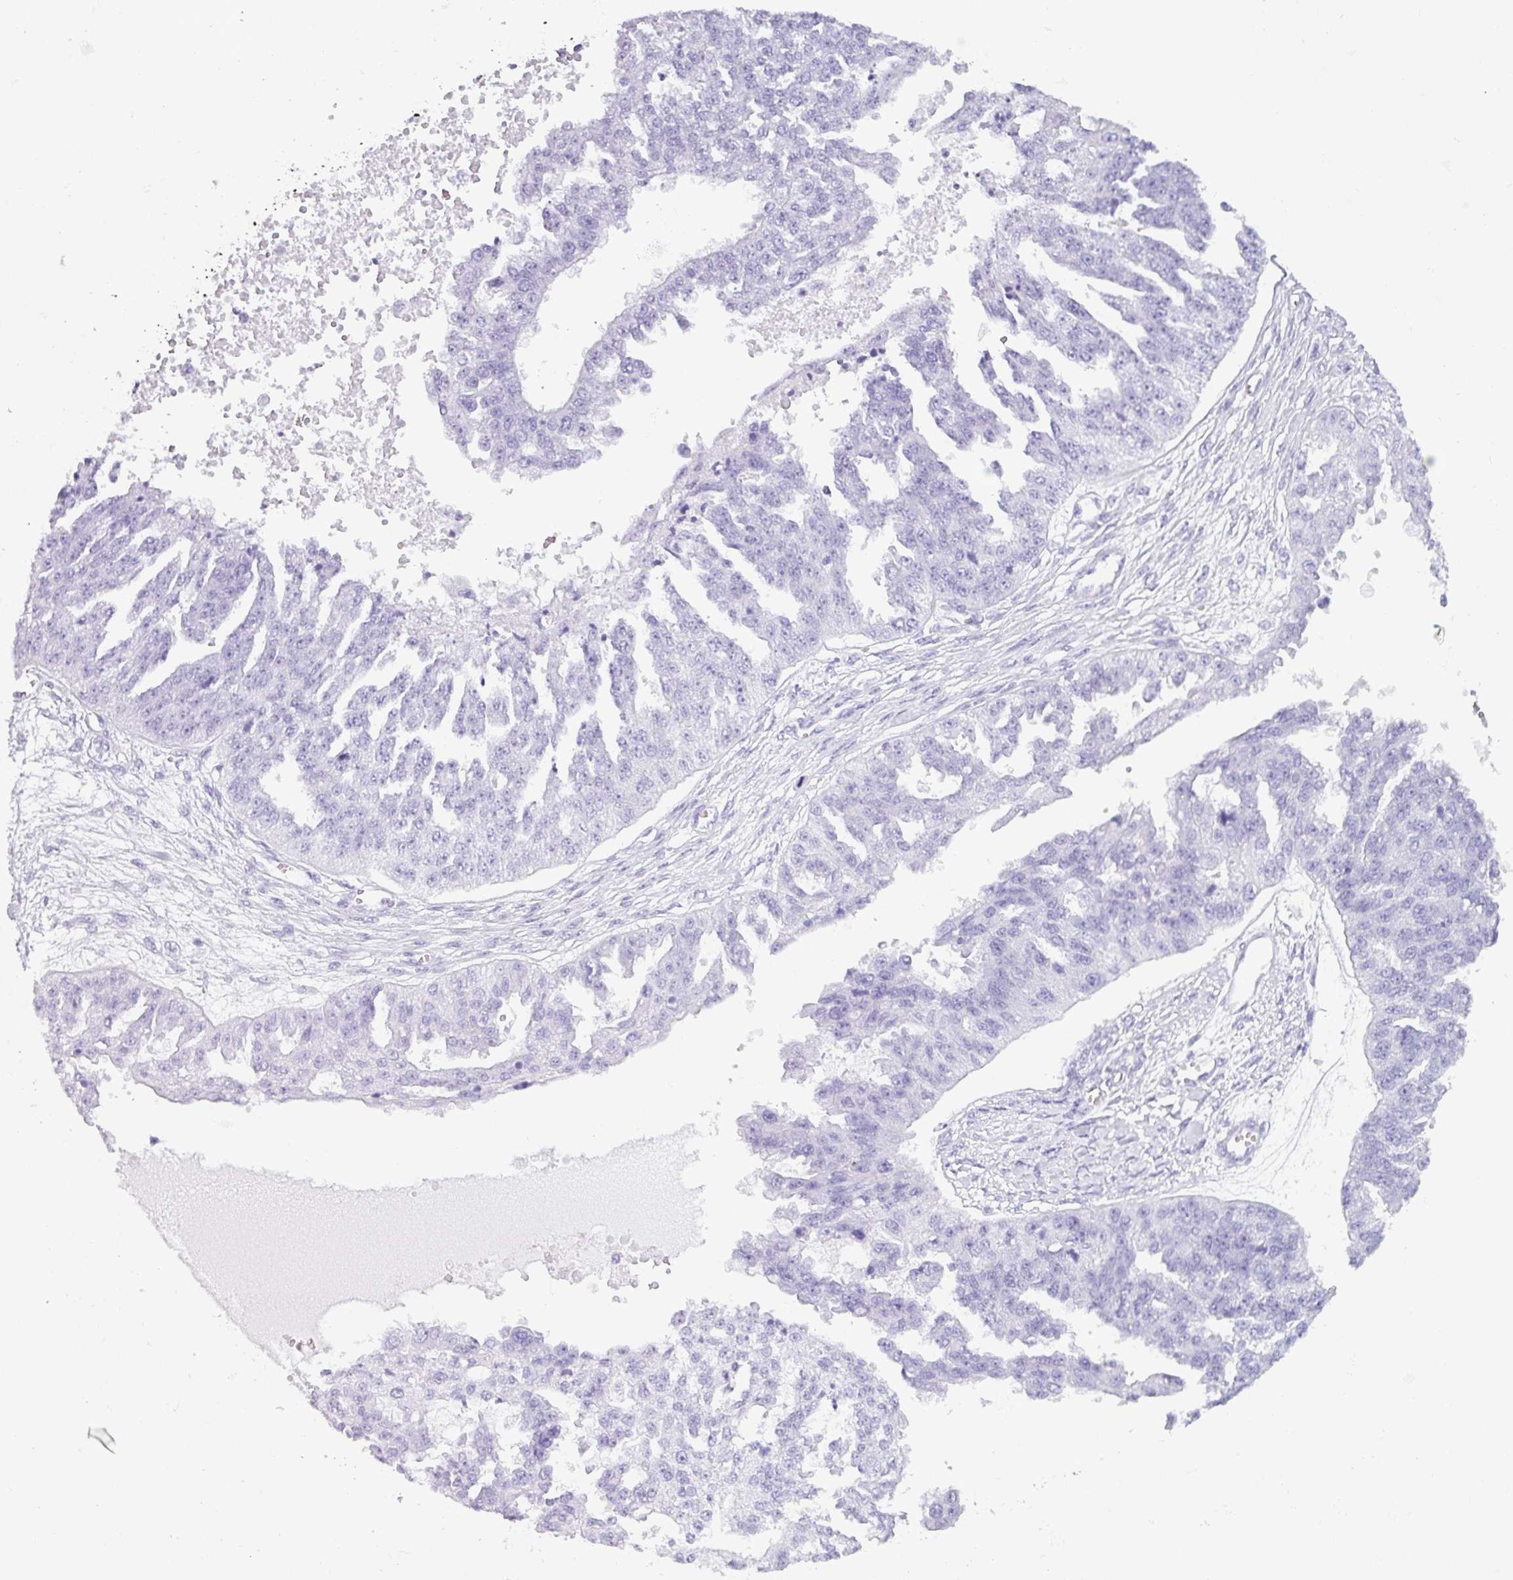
{"staining": {"intensity": "negative", "quantity": "none", "location": "none"}, "tissue": "ovarian cancer", "cell_type": "Tumor cells", "image_type": "cancer", "snomed": [{"axis": "morphology", "description": "Cystadenocarcinoma, serous, NOS"}, {"axis": "topography", "description": "Ovary"}], "caption": "This micrograph is of ovarian serous cystadenocarcinoma stained with immunohistochemistry (IHC) to label a protein in brown with the nuclei are counter-stained blue. There is no staining in tumor cells.", "gene": "CRYBB2", "patient": {"sex": "female", "age": 58}}